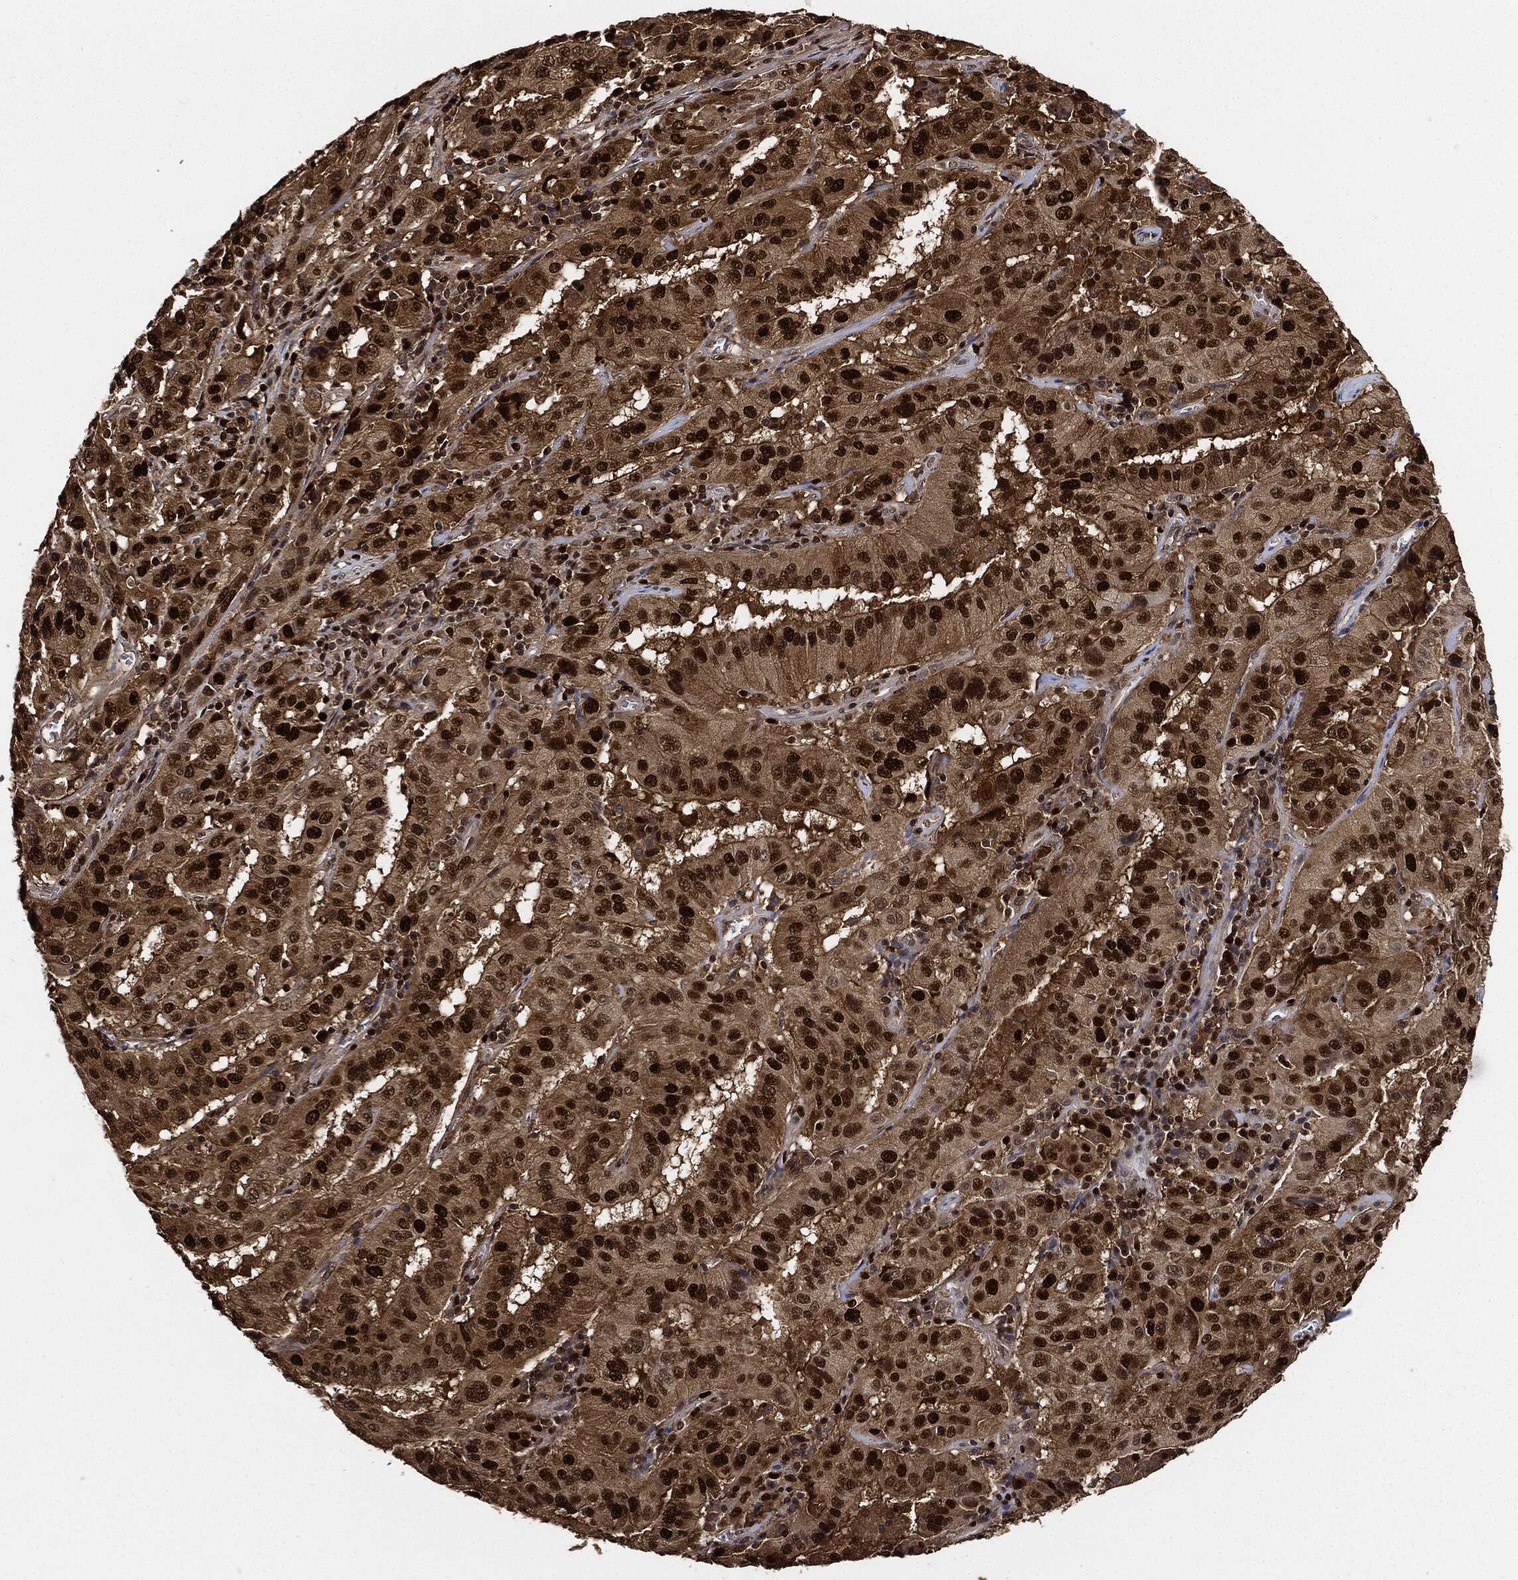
{"staining": {"intensity": "strong", "quantity": ">75%", "location": "nuclear"}, "tissue": "pancreatic cancer", "cell_type": "Tumor cells", "image_type": "cancer", "snomed": [{"axis": "morphology", "description": "Adenocarcinoma, NOS"}, {"axis": "topography", "description": "Pancreas"}], "caption": "This is a photomicrograph of immunohistochemistry (IHC) staining of adenocarcinoma (pancreatic), which shows strong positivity in the nuclear of tumor cells.", "gene": "PCNA", "patient": {"sex": "male", "age": 63}}